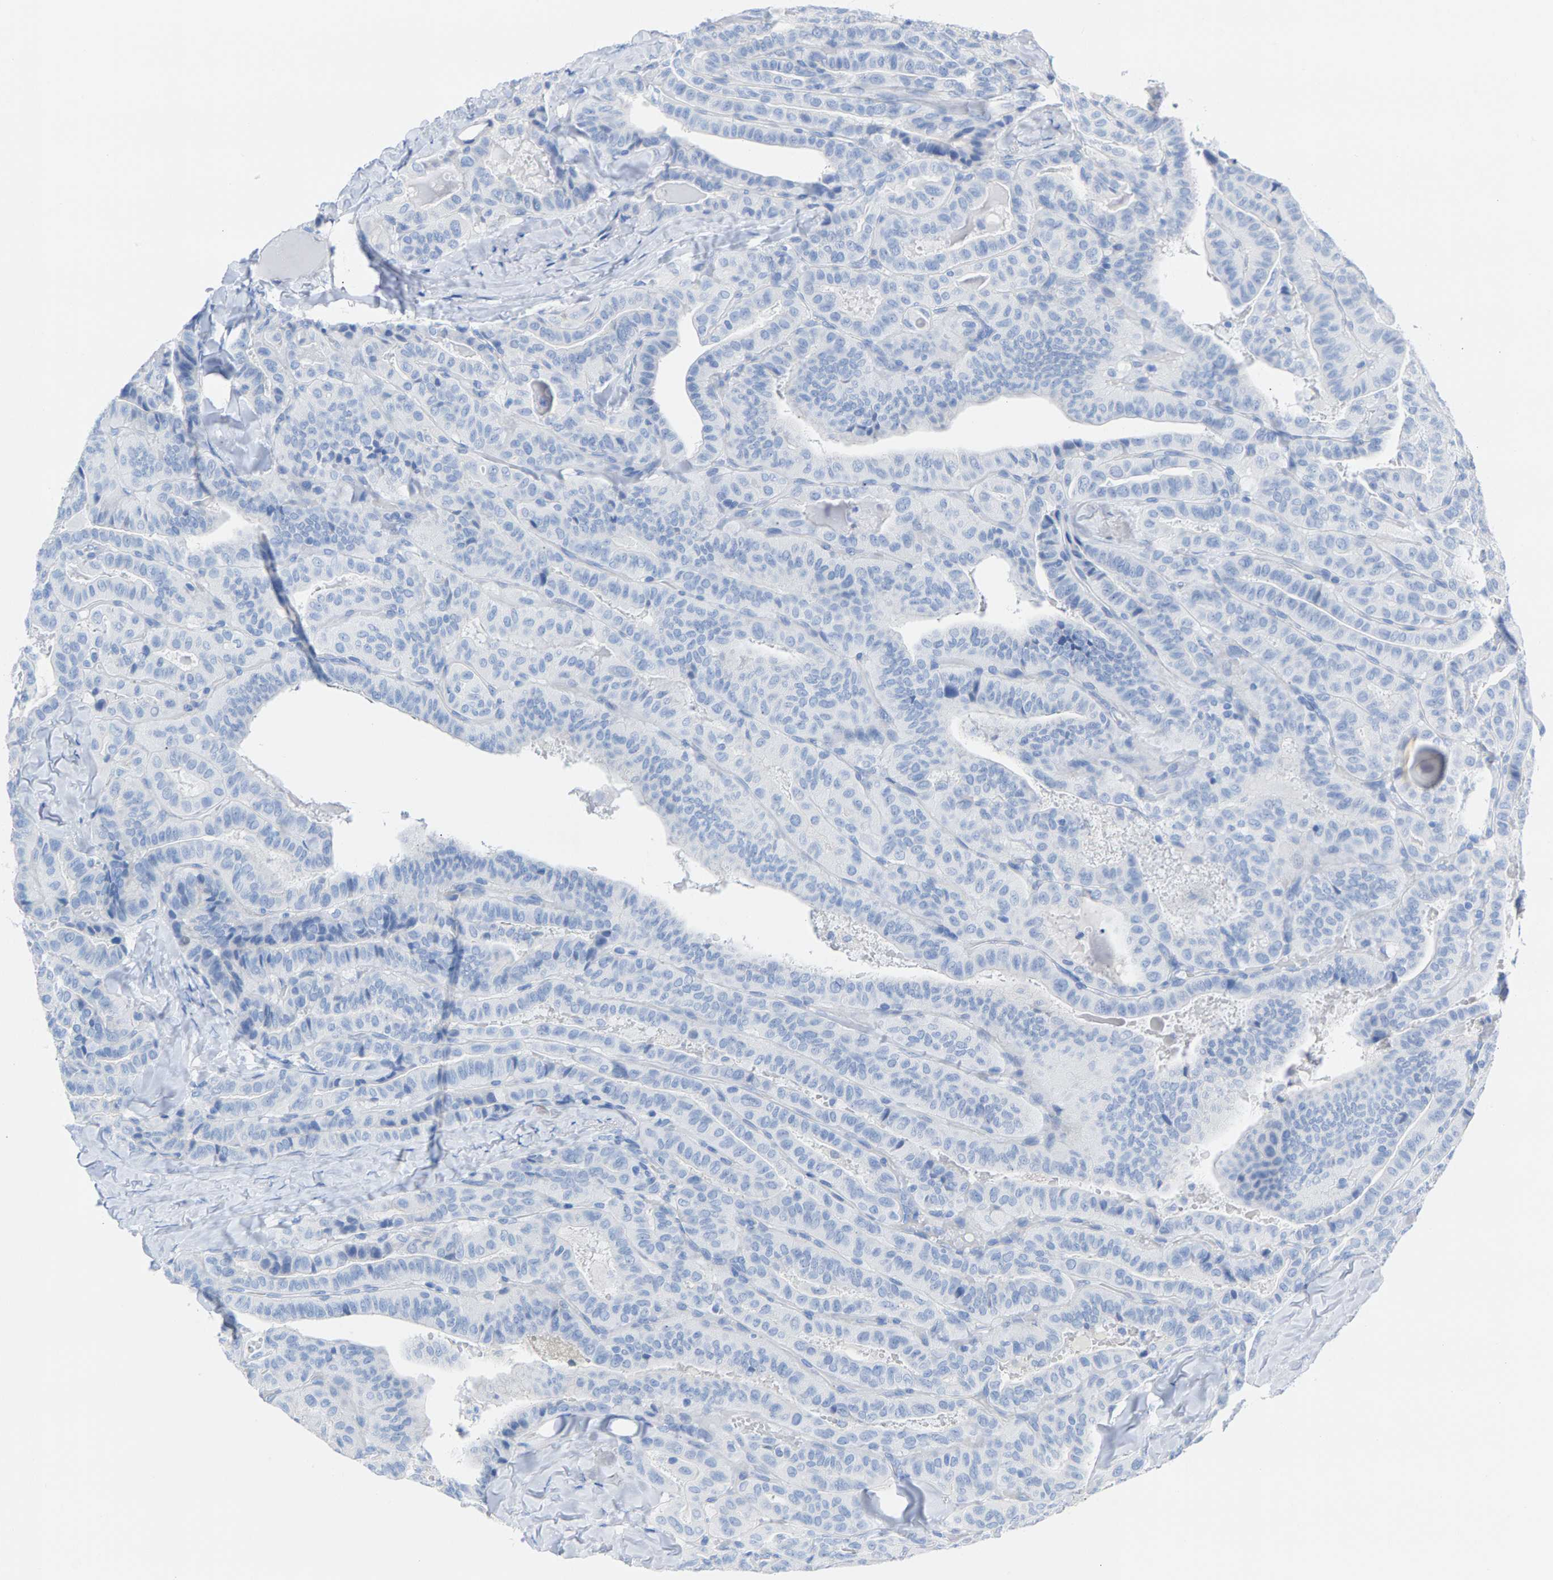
{"staining": {"intensity": "negative", "quantity": "none", "location": "none"}, "tissue": "thyroid cancer", "cell_type": "Tumor cells", "image_type": "cancer", "snomed": [{"axis": "morphology", "description": "Papillary adenocarcinoma, NOS"}, {"axis": "topography", "description": "Thyroid gland"}], "caption": "Tumor cells show no significant protein staining in thyroid papillary adenocarcinoma.", "gene": "CPA1", "patient": {"sex": "male", "age": 77}}